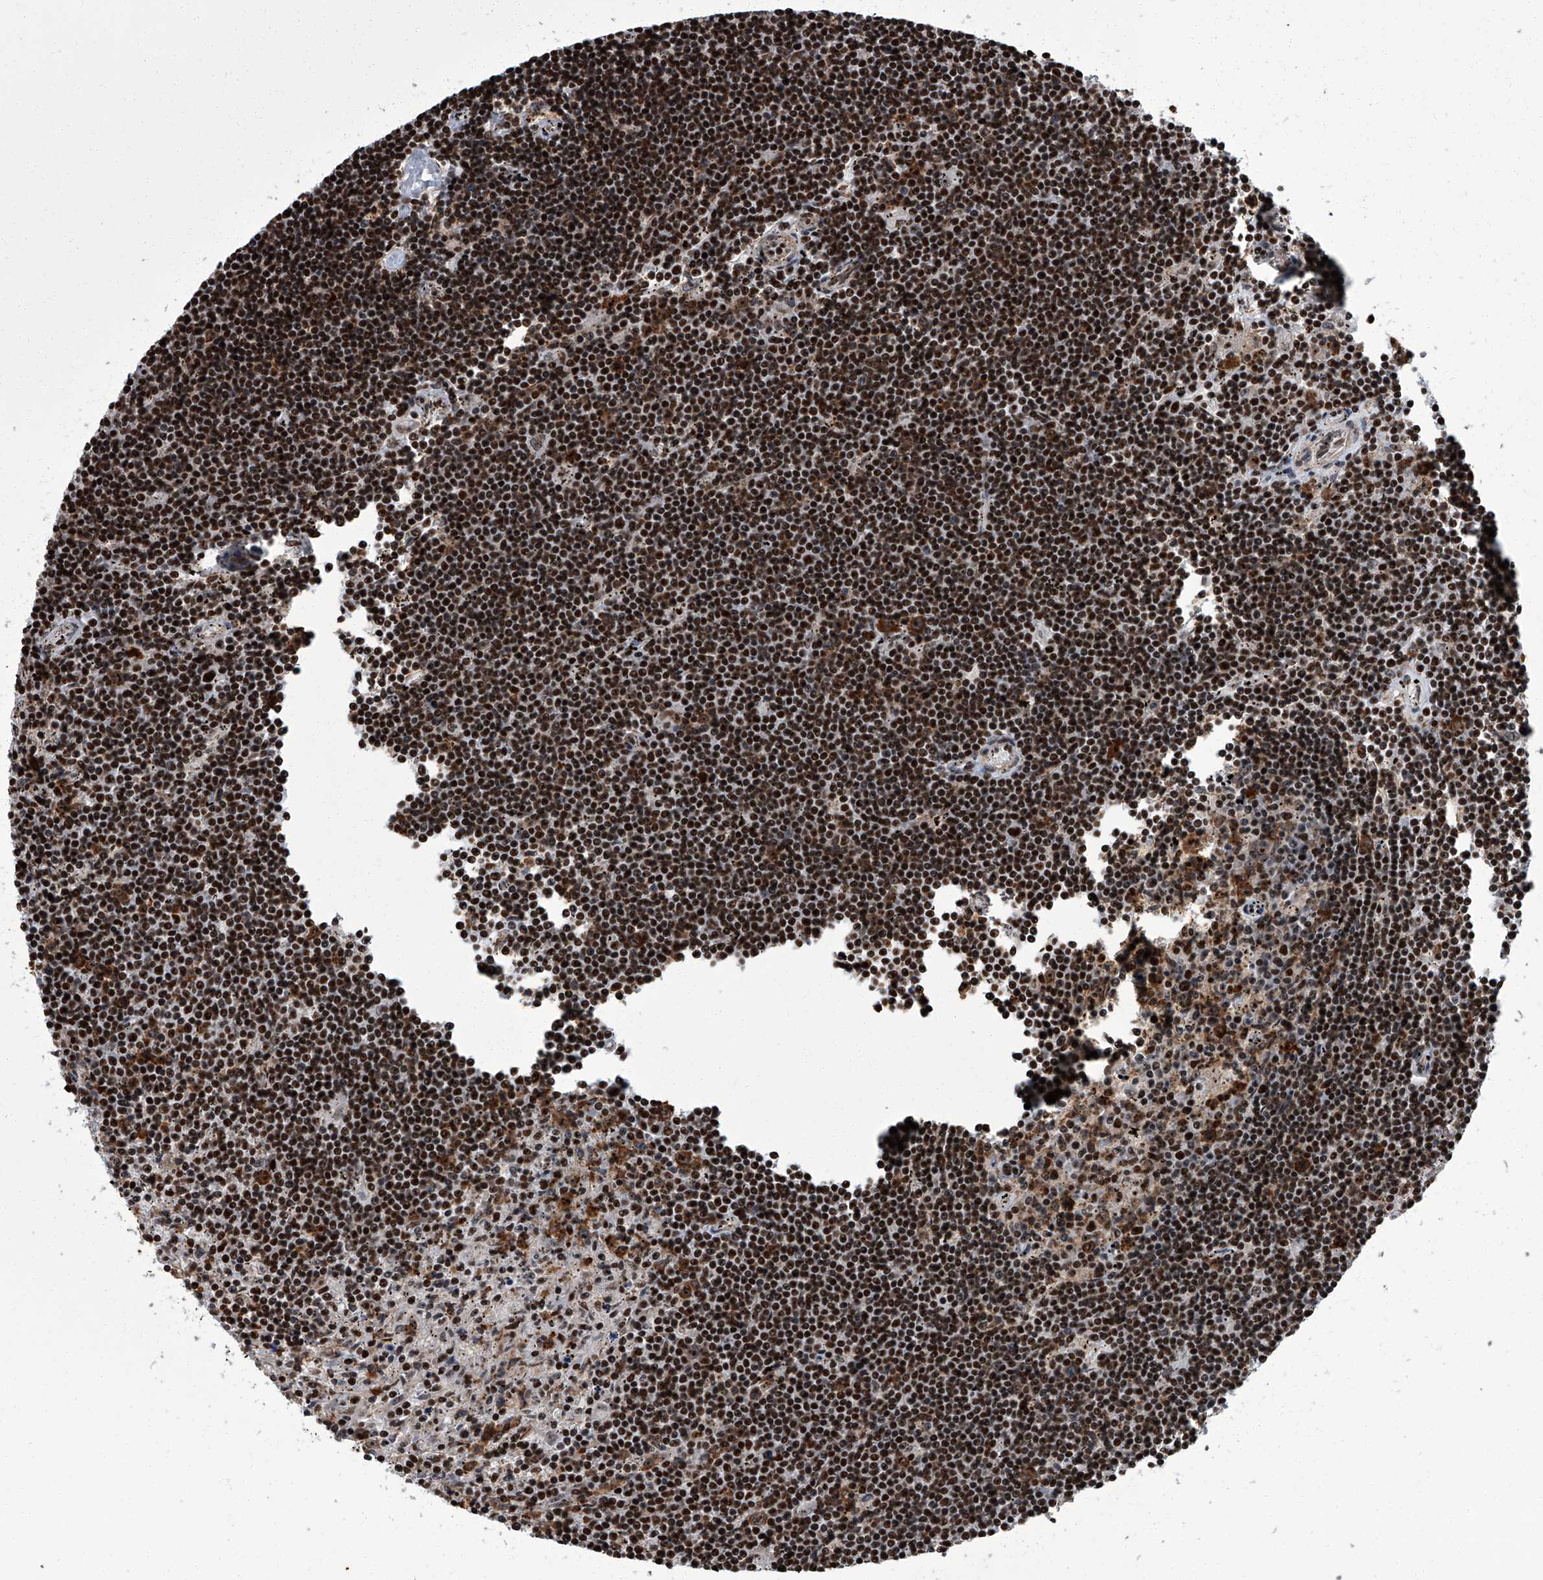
{"staining": {"intensity": "strong", "quantity": ">75%", "location": "nuclear"}, "tissue": "lymphoma", "cell_type": "Tumor cells", "image_type": "cancer", "snomed": [{"axis": "morphology", "description": "Malignant lymphoma, non-Hodgkin's type, Low grade"}, {"axis": "topography", "description": "Spleen"}], "caption": "Lymphoma tissue exhibits strong nuclear expression in about >75% of tumor cells, visualized by immunohistochemistry.", "gene": "ZNF518B", "patient": {"sex": "male", "age": 76}}